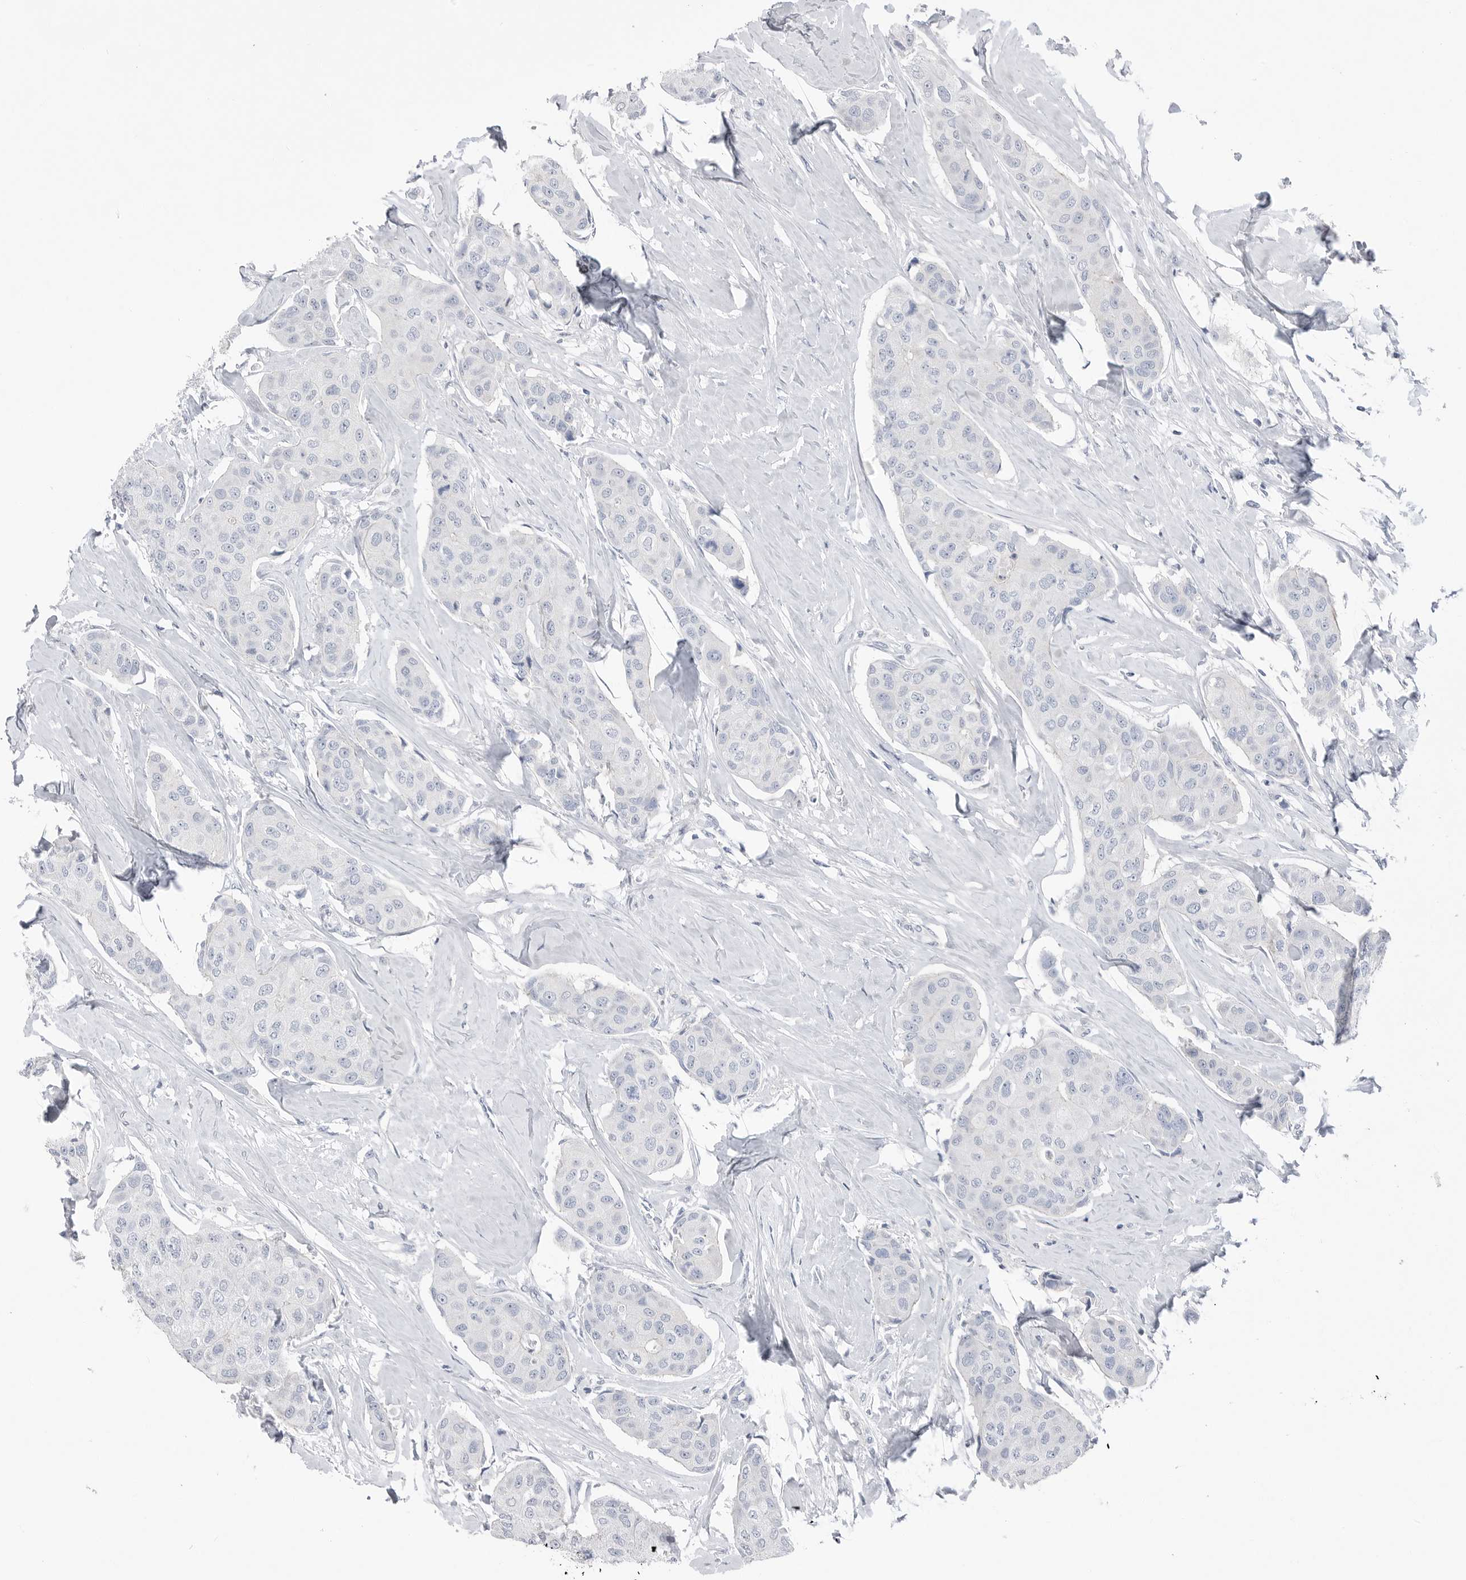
{"staining": {"intensity": "negative", "quantity": "none", "location": "none"}, "tissue": "breast cancer", "cell_type": "Tumor cells", "image_type": "cancer", "snomed": [{"axis": "morphology", "description": "Duct carcinoma"}, {"axis": "topography", "description": "Breast"}], "caption": "Immunohistochemistry of breast cancer (infiltrating ductal carcinoma) displays no staining in tumor cells.", "gene": "ABHD12", "patient": {"sex": "female", "age": 80}}